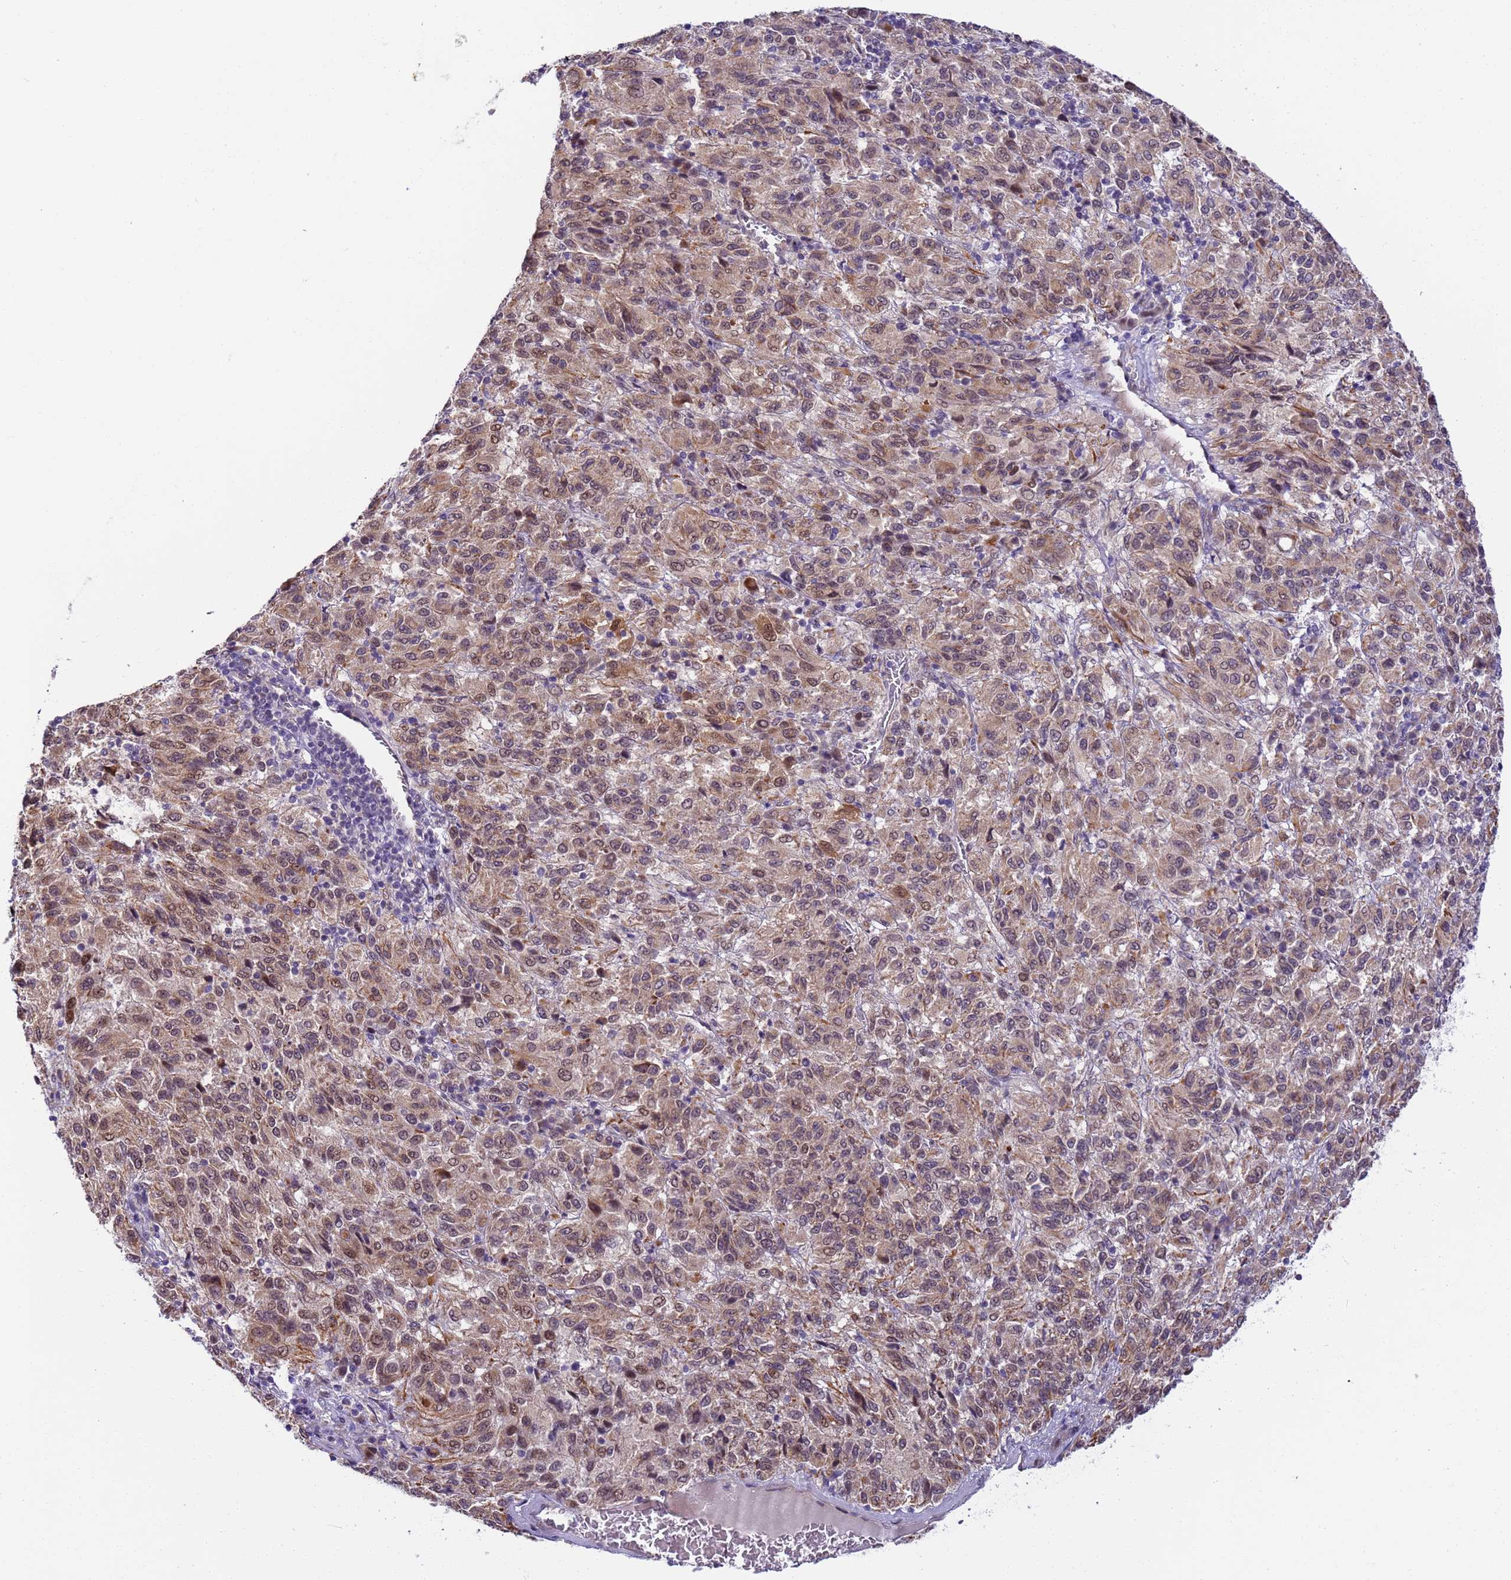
{"staining": {"intensity": "weak", "quantity": ">75%", "location": "cytoplasmic/membranous"}, "tissue": "melanoma", "cell_type": "Tumor cells", "image_type": "cancer", "snomed": [{"axis": "morphology", "description": "Malignant melanoma, Metastatic site"}, {"axis": "topography", "description": "Lung"}], "caption": "Immunohistochemical staining of melanoma shows low levels of weak cytoplasmic/membranous expression in about >75% of tumor cells.", "gene": "RAPGEF3", "patient": {"sex": "male", "age": 64}}